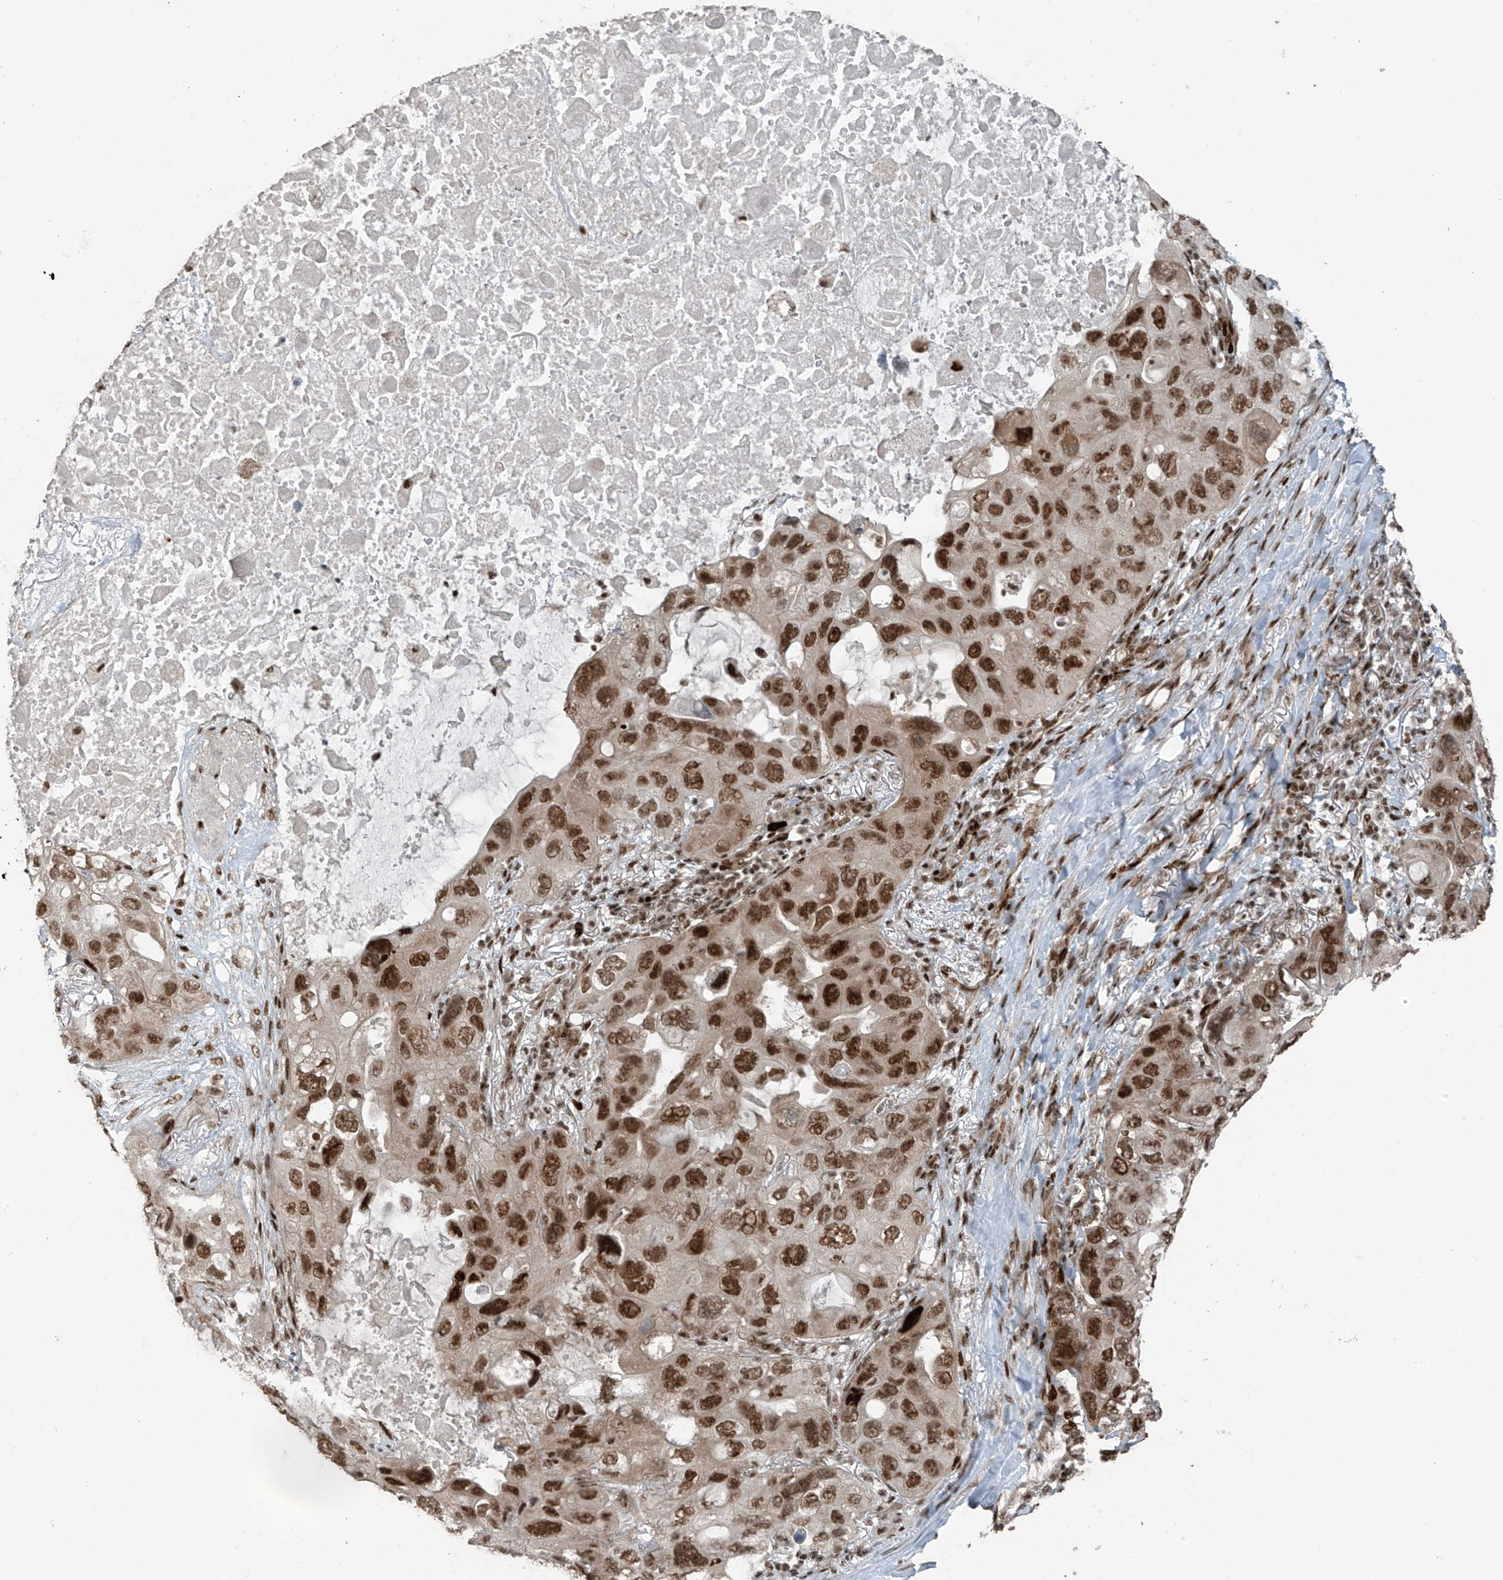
{"staining": {"intensity": "strong", "quantity": ">75%", "location": "nuclear"}, "tissue": "lung cancer", "cell_type": "Tumor cells", "image_type": "cancer", "snomed": [{"axis": "morphology", "description": "Squamous cell carcinoma, NOS"}, {"axis": "topography", "description": "Lung"}], "caption": "Immunohistochemical staining of squamous cell carcinoma (lung) displays high levels of strong nuclear protein expression in approximately >75% of tumor cells.", "gene": "PCNP", "patient": {"sex": "female", "age": 73}}